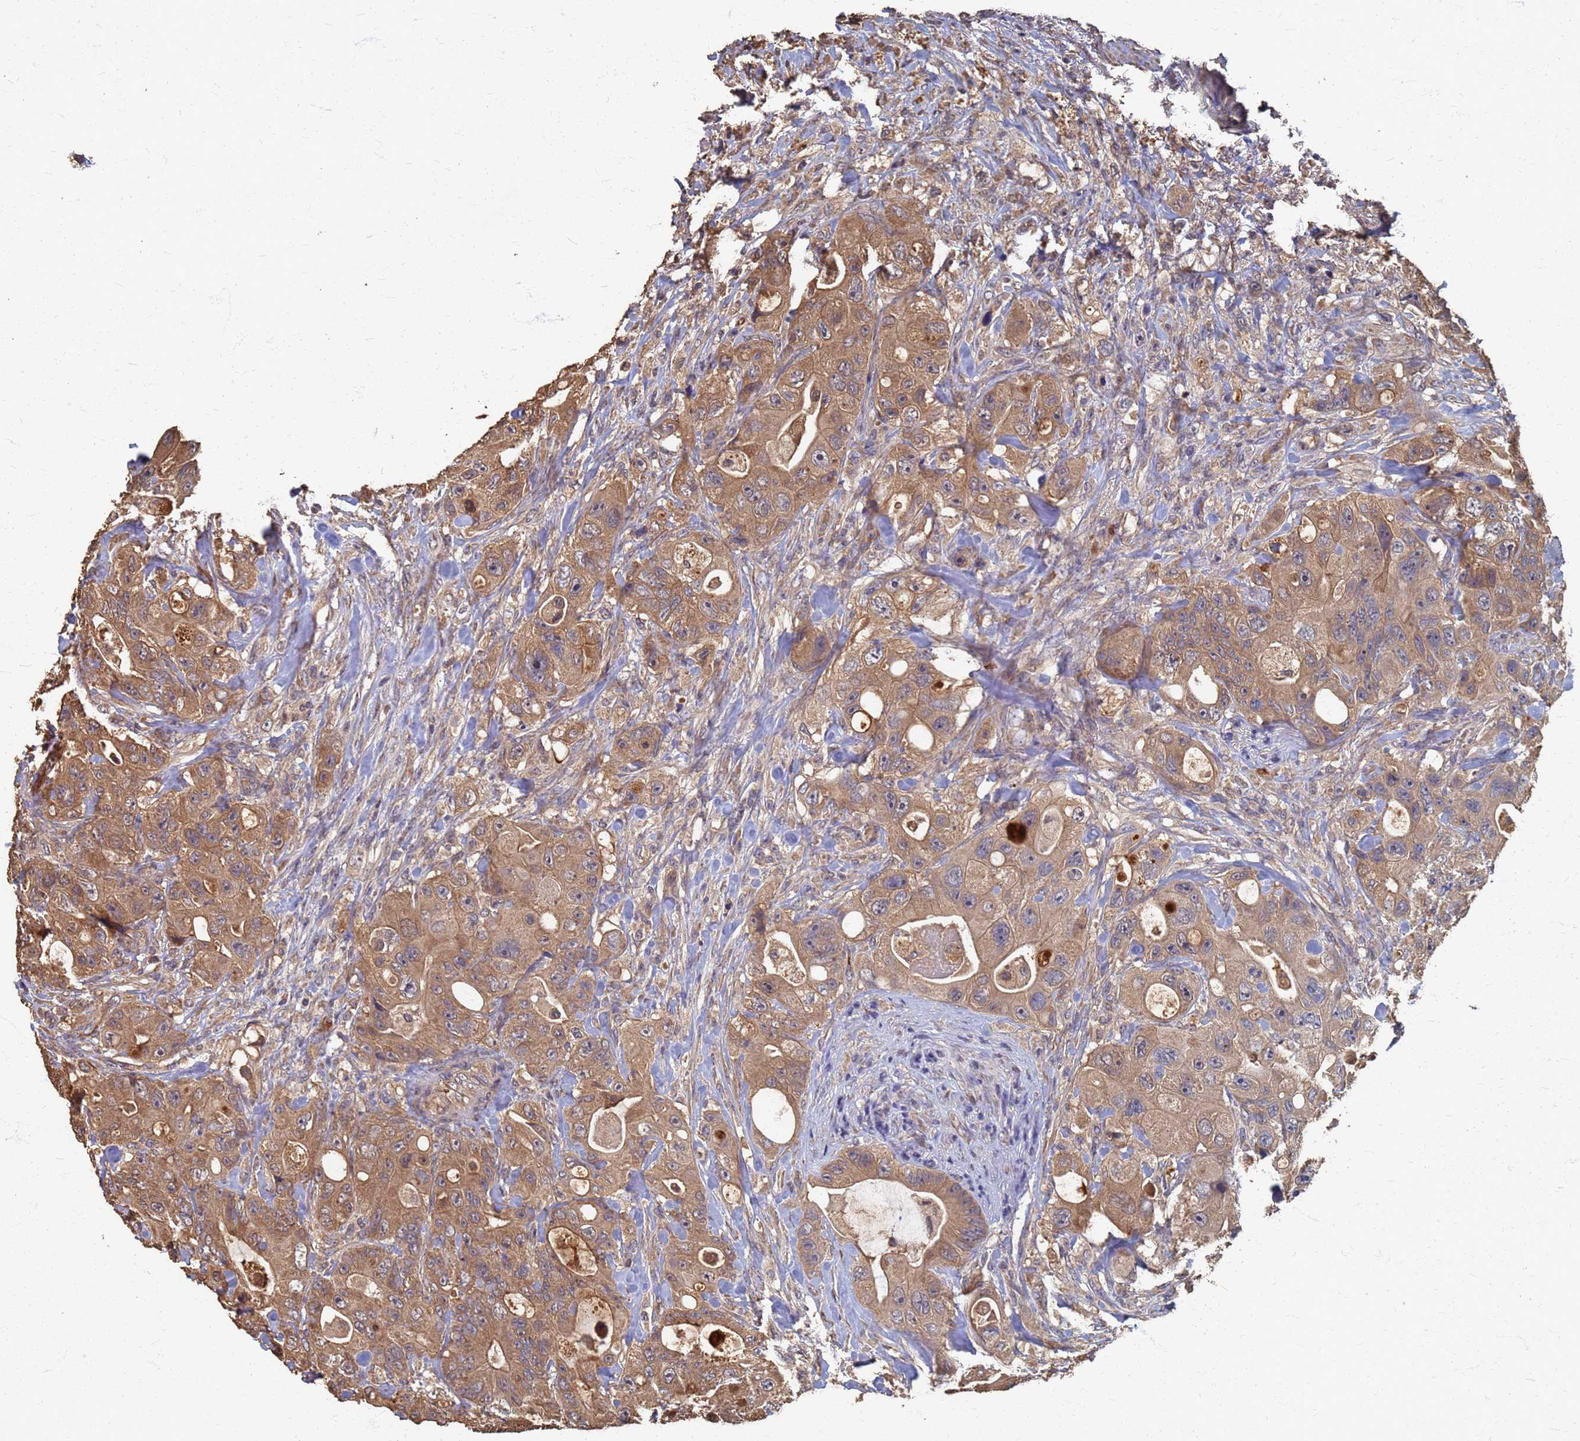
{"staining": {"intensity": "moderate", "quantity": ">75%", "location": "cytoplasmic/membranous"}, "tissue": "colorectal cancer", "cell_type": "Tumor cells", "image_type": "cancer", "snomed": [{"axis": "morphology", "description": "Adenocarcinoma, NOS"}, {"axis": "topography", "description": "Colon"}], "caption": "This micrograph displays adenocarcinoma (colorectal) stained with immunohistochemistry (IHC) to label a protein in brown. The cytoplasmic/membranous of tumor cells show moderate positivity for the protein. Nuclei are counter-stained blue.", "gene": "DPH5", "patient": {"sex": "female", "age": 46}}